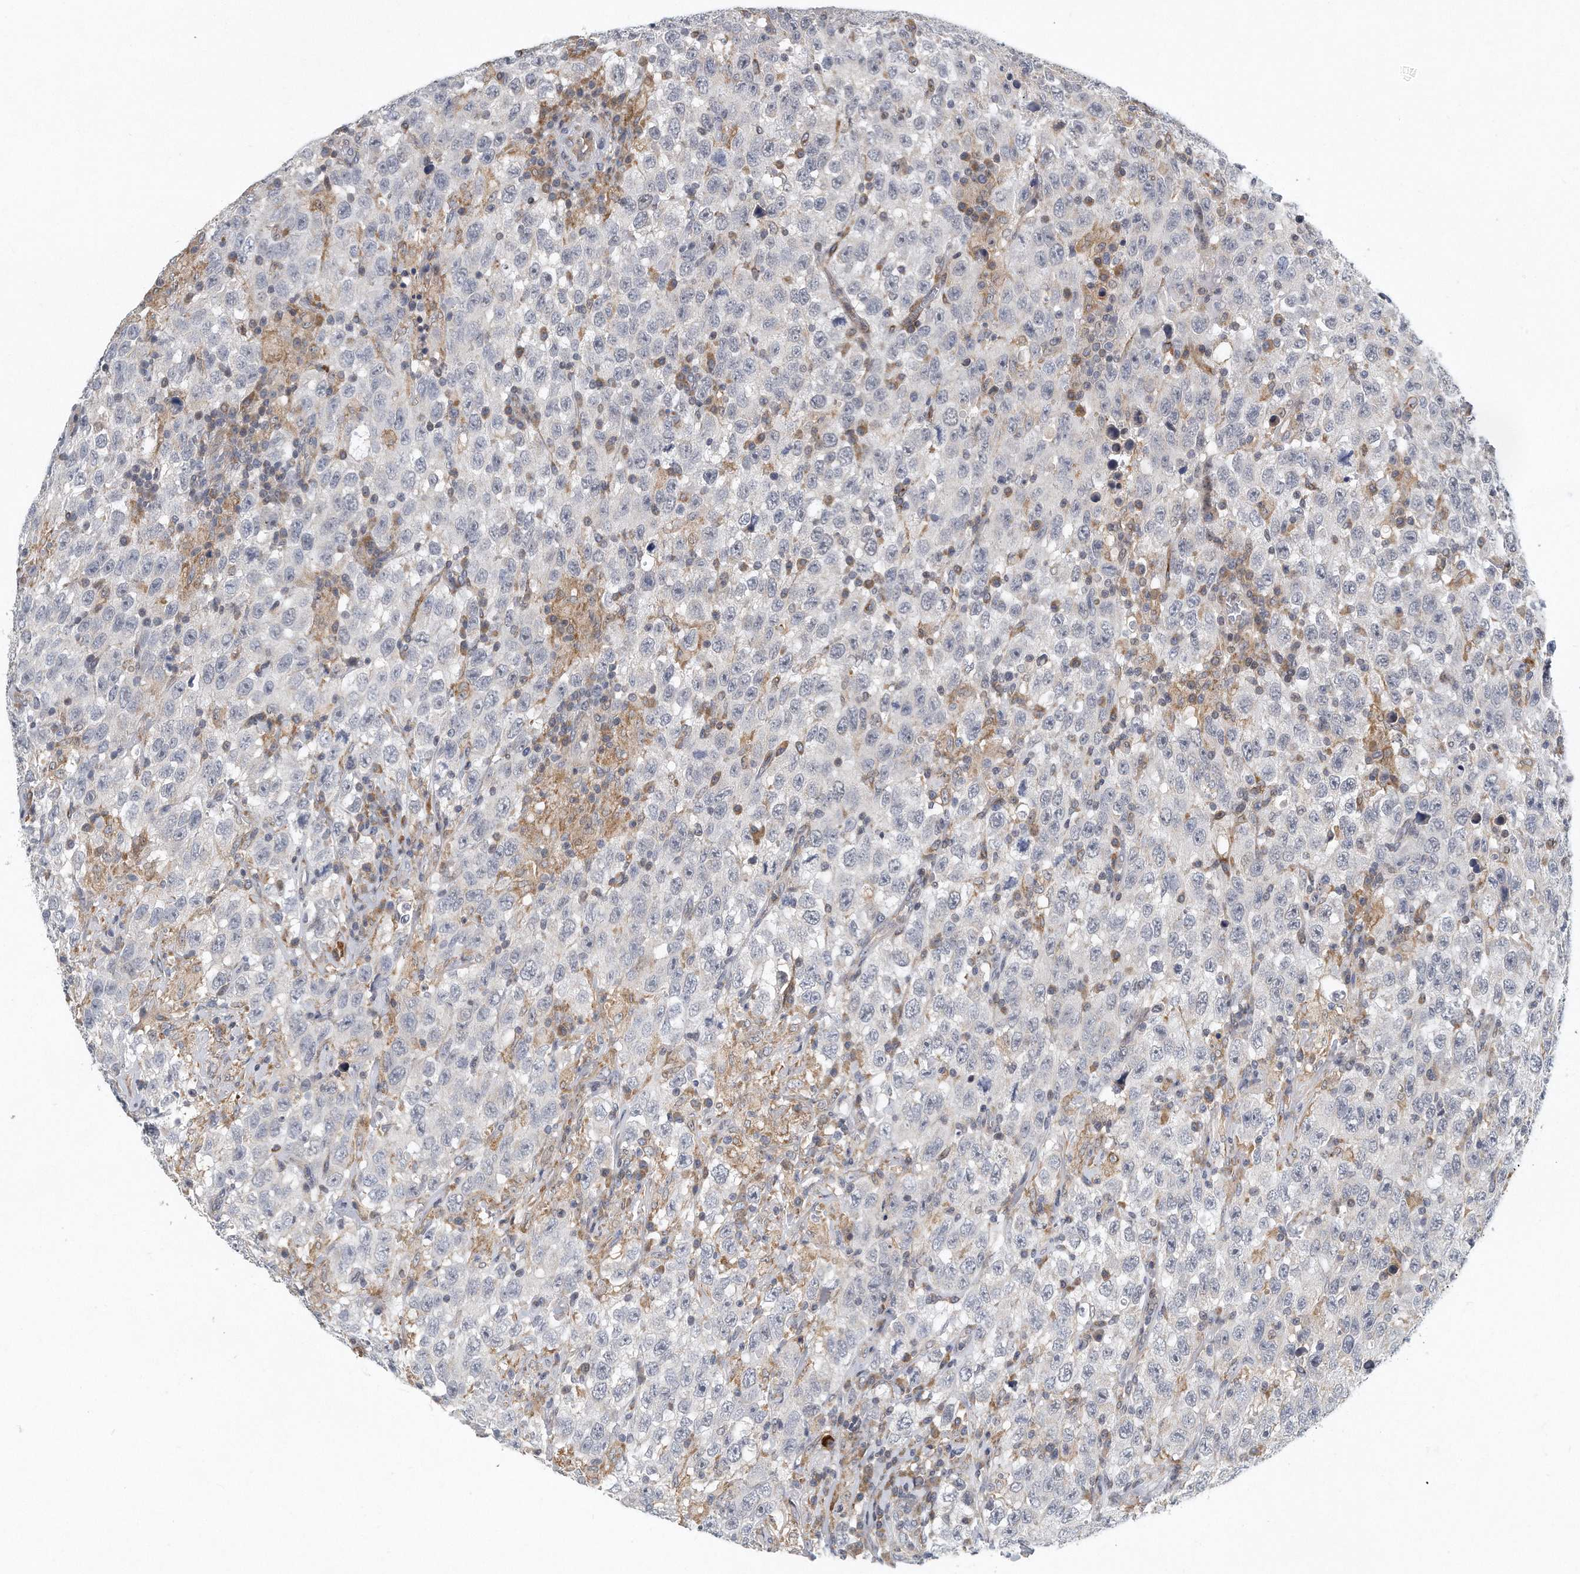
{"staining": {"intensity": "negative", "quantity": "none", "location": "none"}, "tissue": "testis cancer", "cell_type": "Tumor cells", "image_type": "cancer", "snomed": [{"axis": "morphology", "description": "Seminoma, NOS"}, {"axis": "topography", "description": "Testis"}], "caption": "The micrograph reveals no staining of tumor cells in testis seminoma. The staining was performed using DAB to visualize the protein expression in brown, while the nuclei were stained in blue with hematoxylin (Magnification: 20x).", "gene": "VLDLR", "patient": {"sex": "male", "age": 65}}